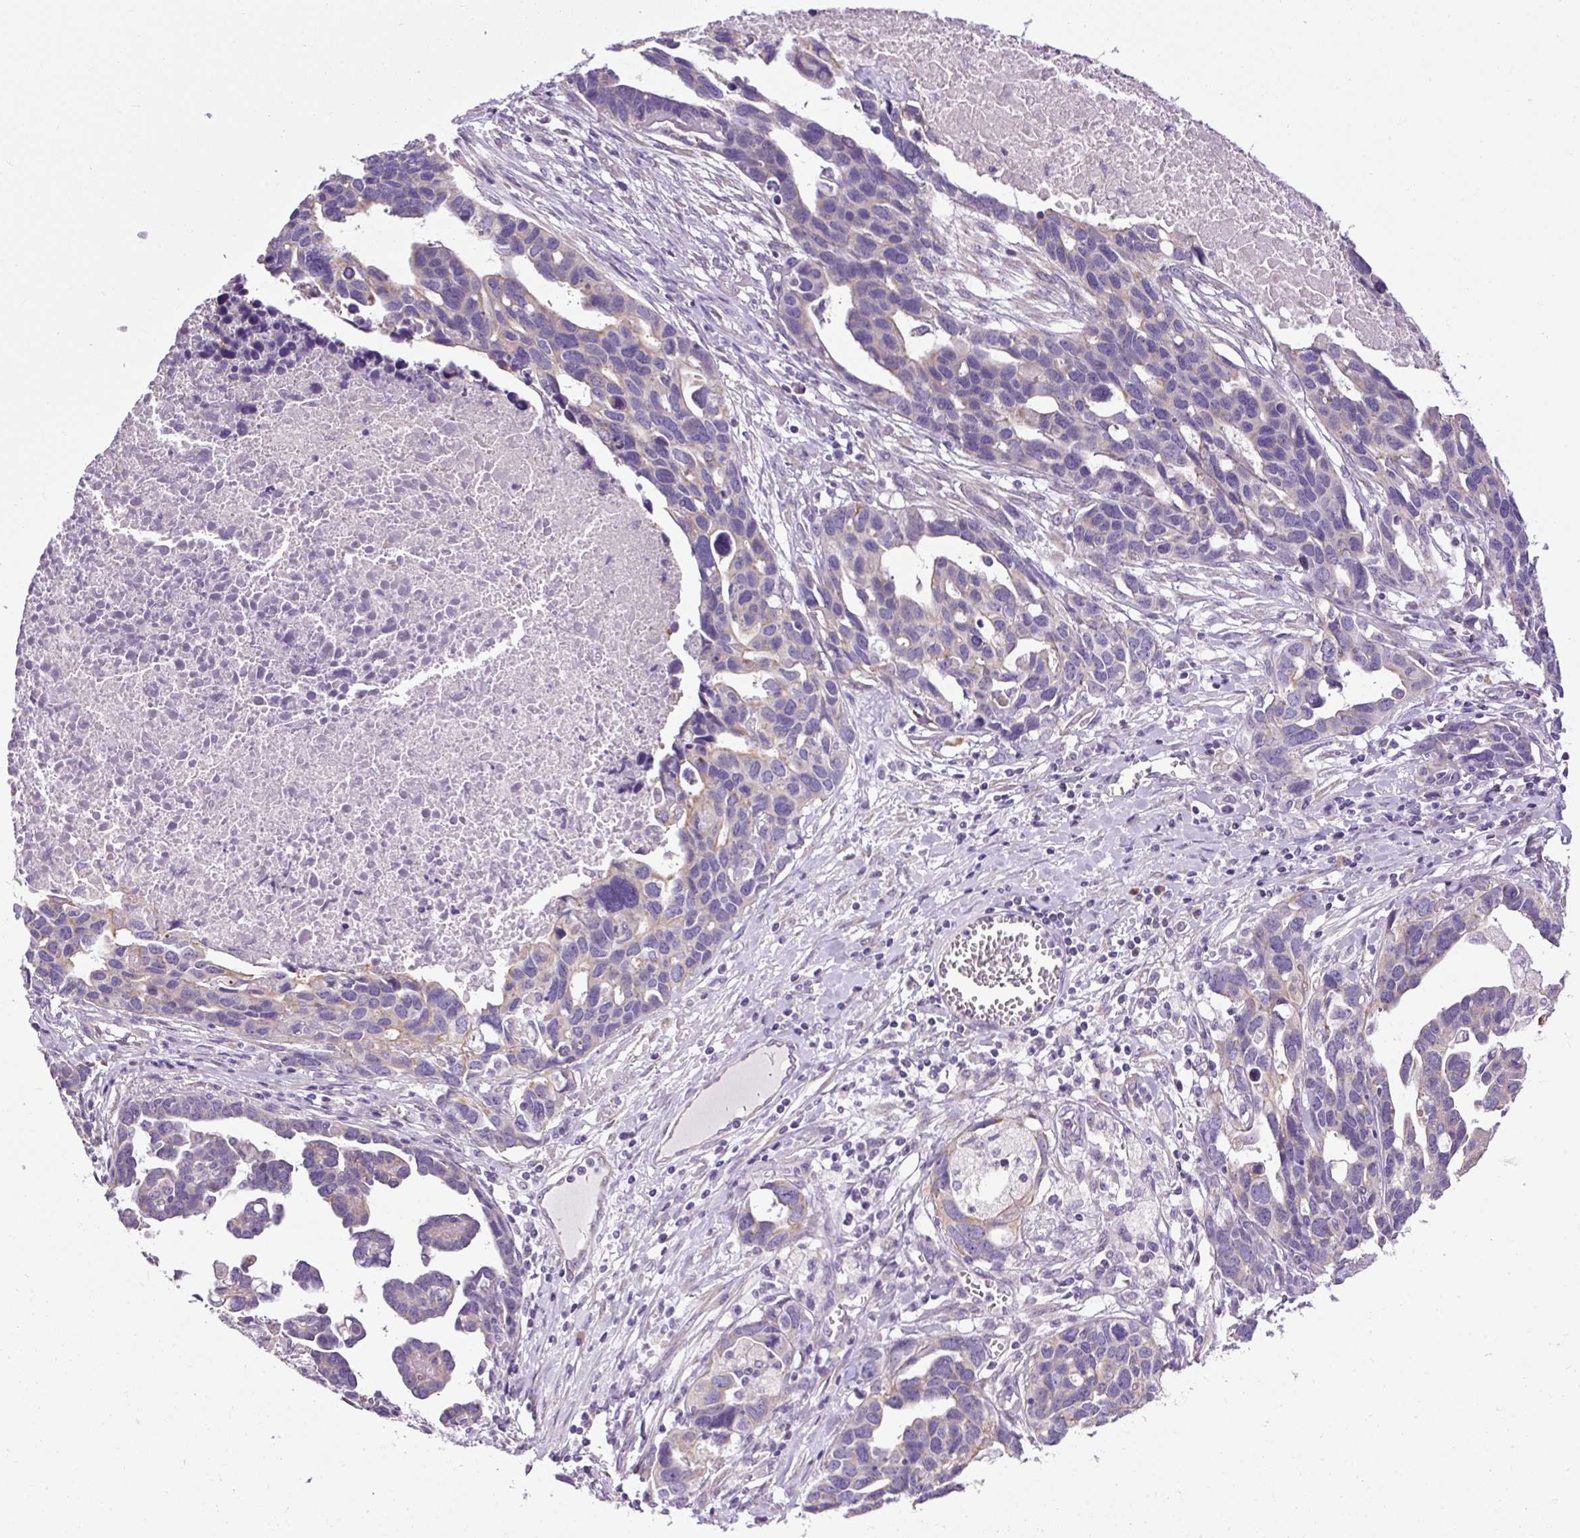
{"staining": {"intensity": "negative", "quantity": "none", "location": "none"}, "tissue": "ovarian cancer", "cell_type": "Tumor cells", "image_type": "cancer", "snomed": [{"axis": "morphology", "description": "Cystadenocarcinoma, serous, NOS"}, {"axis": "topography", "description": "Ovary"}], "caption": "This photomicrograph is of serous cystadenocarcinoma (ovarian) stained with IHC to label a protein in brown with the nuclei are counter-stained blue. There is no positivity in tumor cells. (DAB (3,3'-diaminobenzidine) IHC with hematoxylin counter stain).", "gene": "FAM149A", "patient": {"sex": "female", "age": 54}}